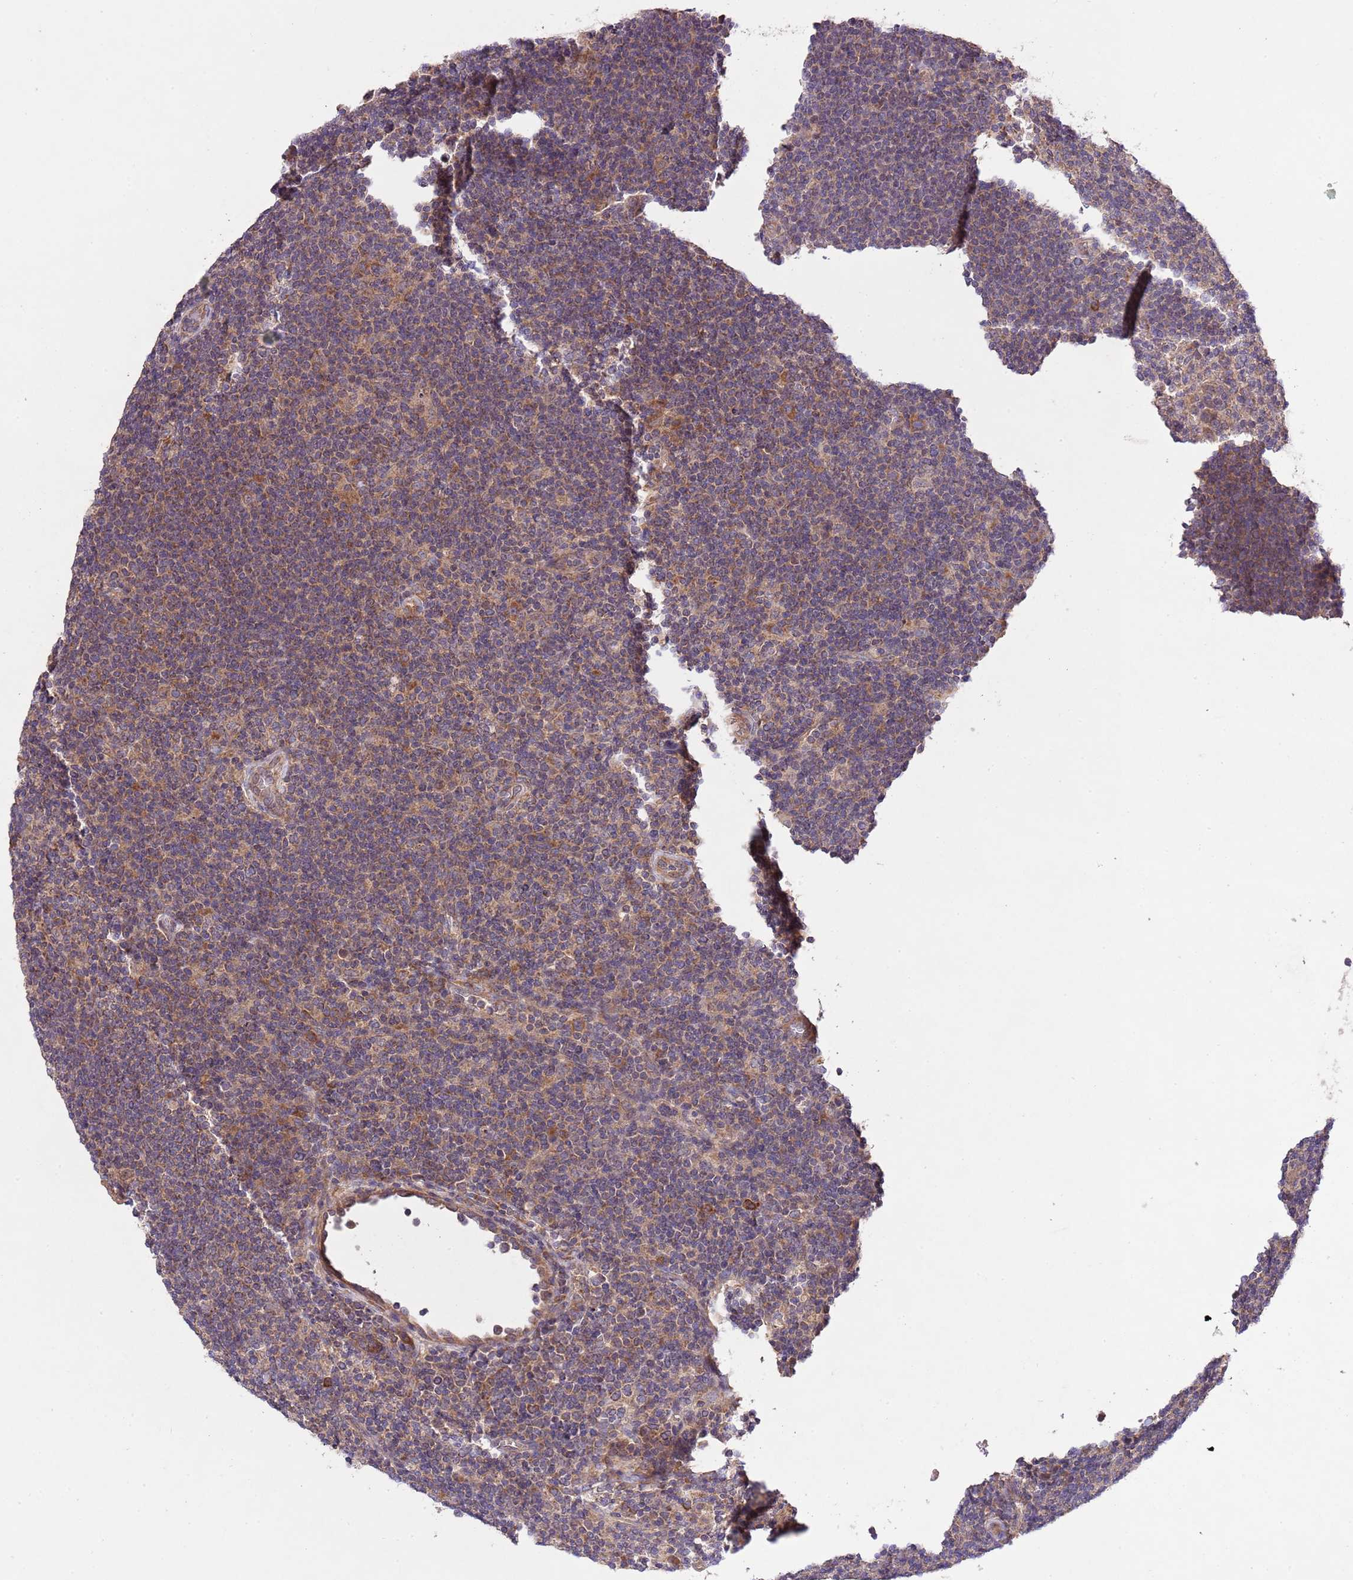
{"staining": {"intensity": "moderate", "quantity": "25%-75%", "location": "cytoplasmic/membranous"}, "tissue": "lymphoma", "cell_type": "Tumor cells", "image_type": "cancer", "snomed": [{"axis": "morphology", "description": "Hodgkin's disease, NOS"}, {"axis": "topography", "description": "Lymph node"}], "caption": "A high-resolution histopathology image shows immunohistochemistry (IHC) staining of lymphoma, which displays moderate cytoplasmic/membranous expression in about 25%-75% of tumor cells.", "gene": "MFNG", "patient": {"sex": "female", "age": 57}}